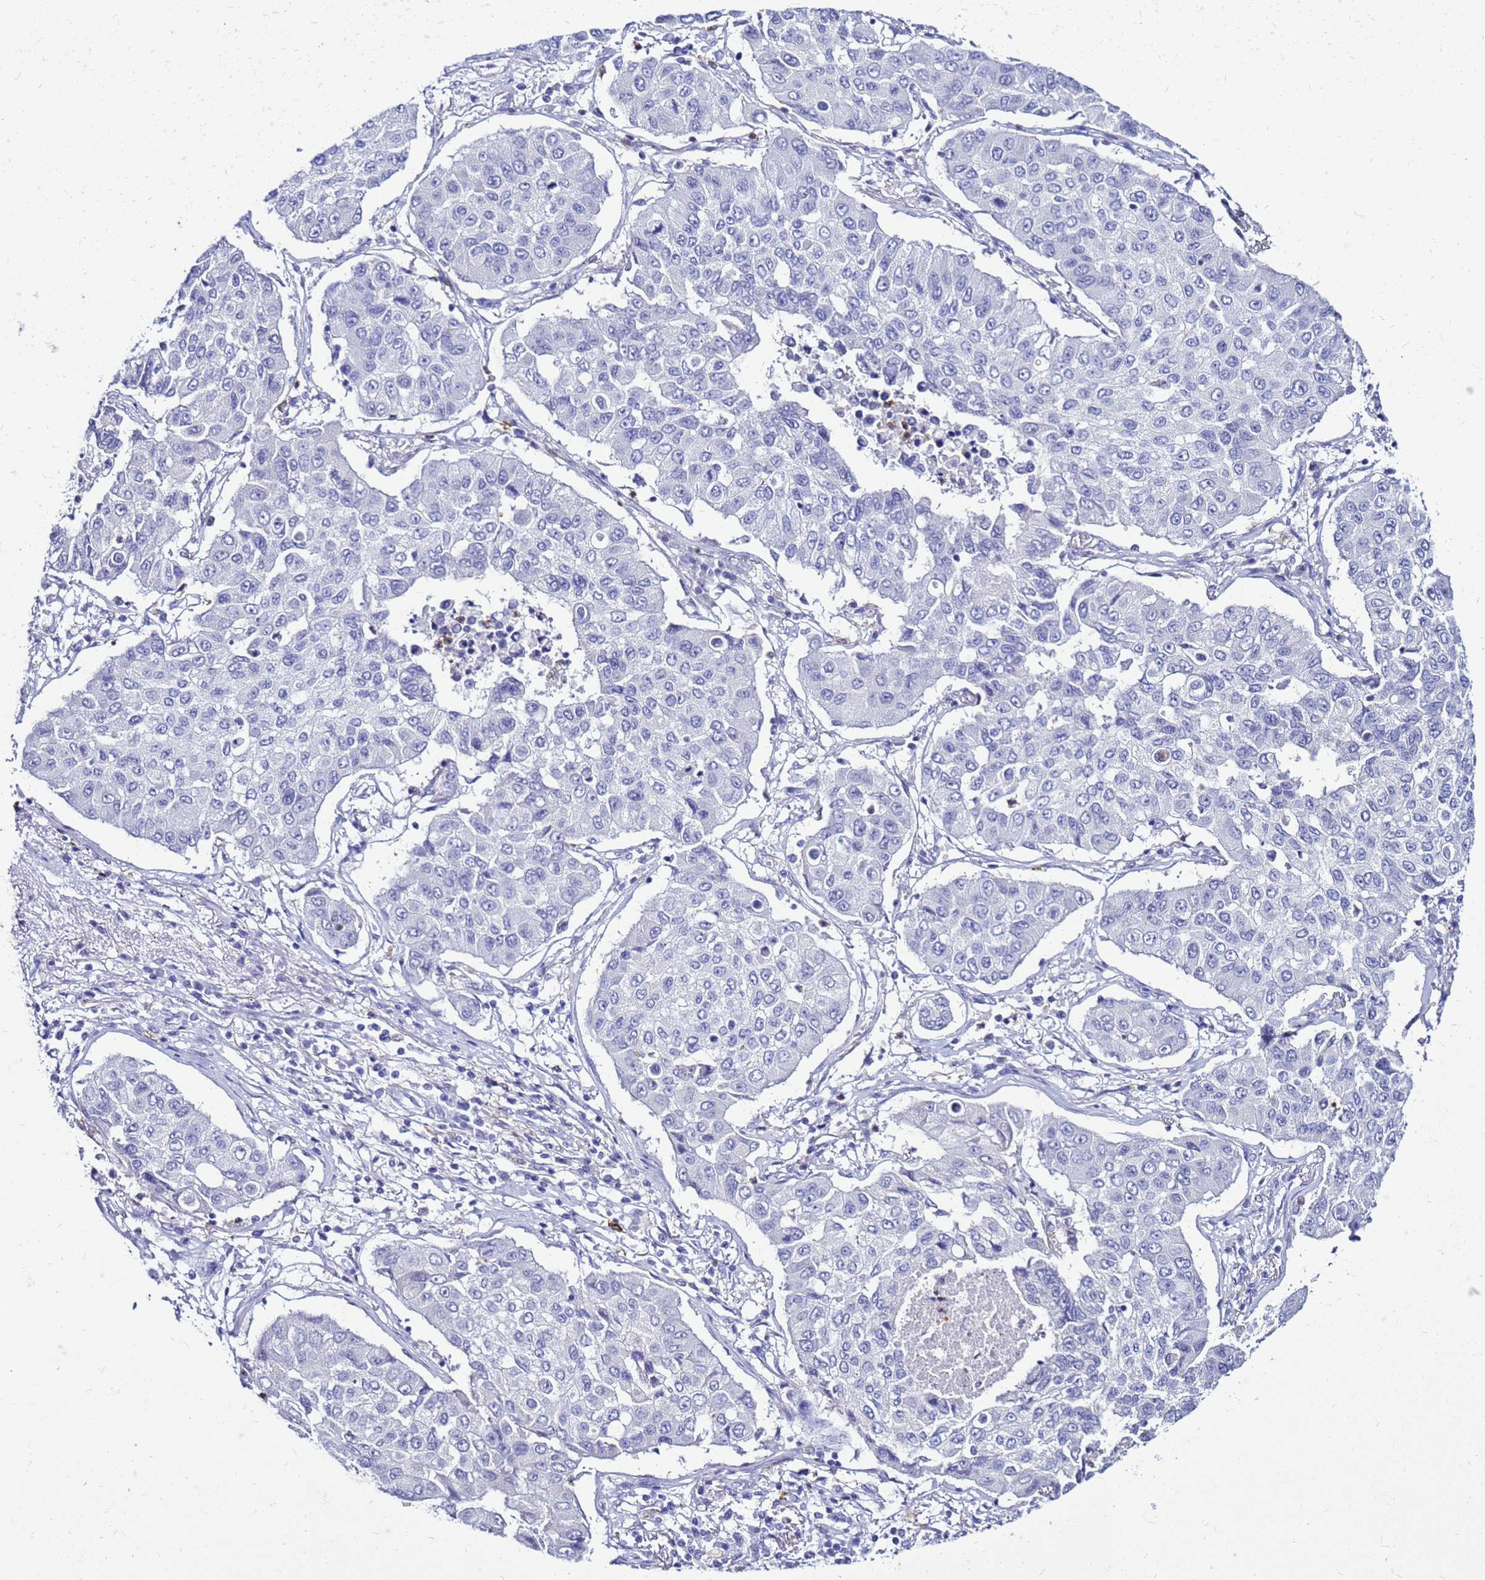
{"staining": {"intensity": "negative", "quantity": "none", "location": "none"}, "tissue": "lung cancer", "cell_type": "Tumor cells", "image_type": "cancer", "snomed": [{"axis": "morphology", "description": "Squamous cell carcinoma, NOS"}, {"axis": "topography", "description": "Lung"}], "caption": "An image of human lung squamous cell carcinoma is negative for staining in tumor cells.", "gene": "CSTA", "patient": {"sex": "male", "age": 74}}